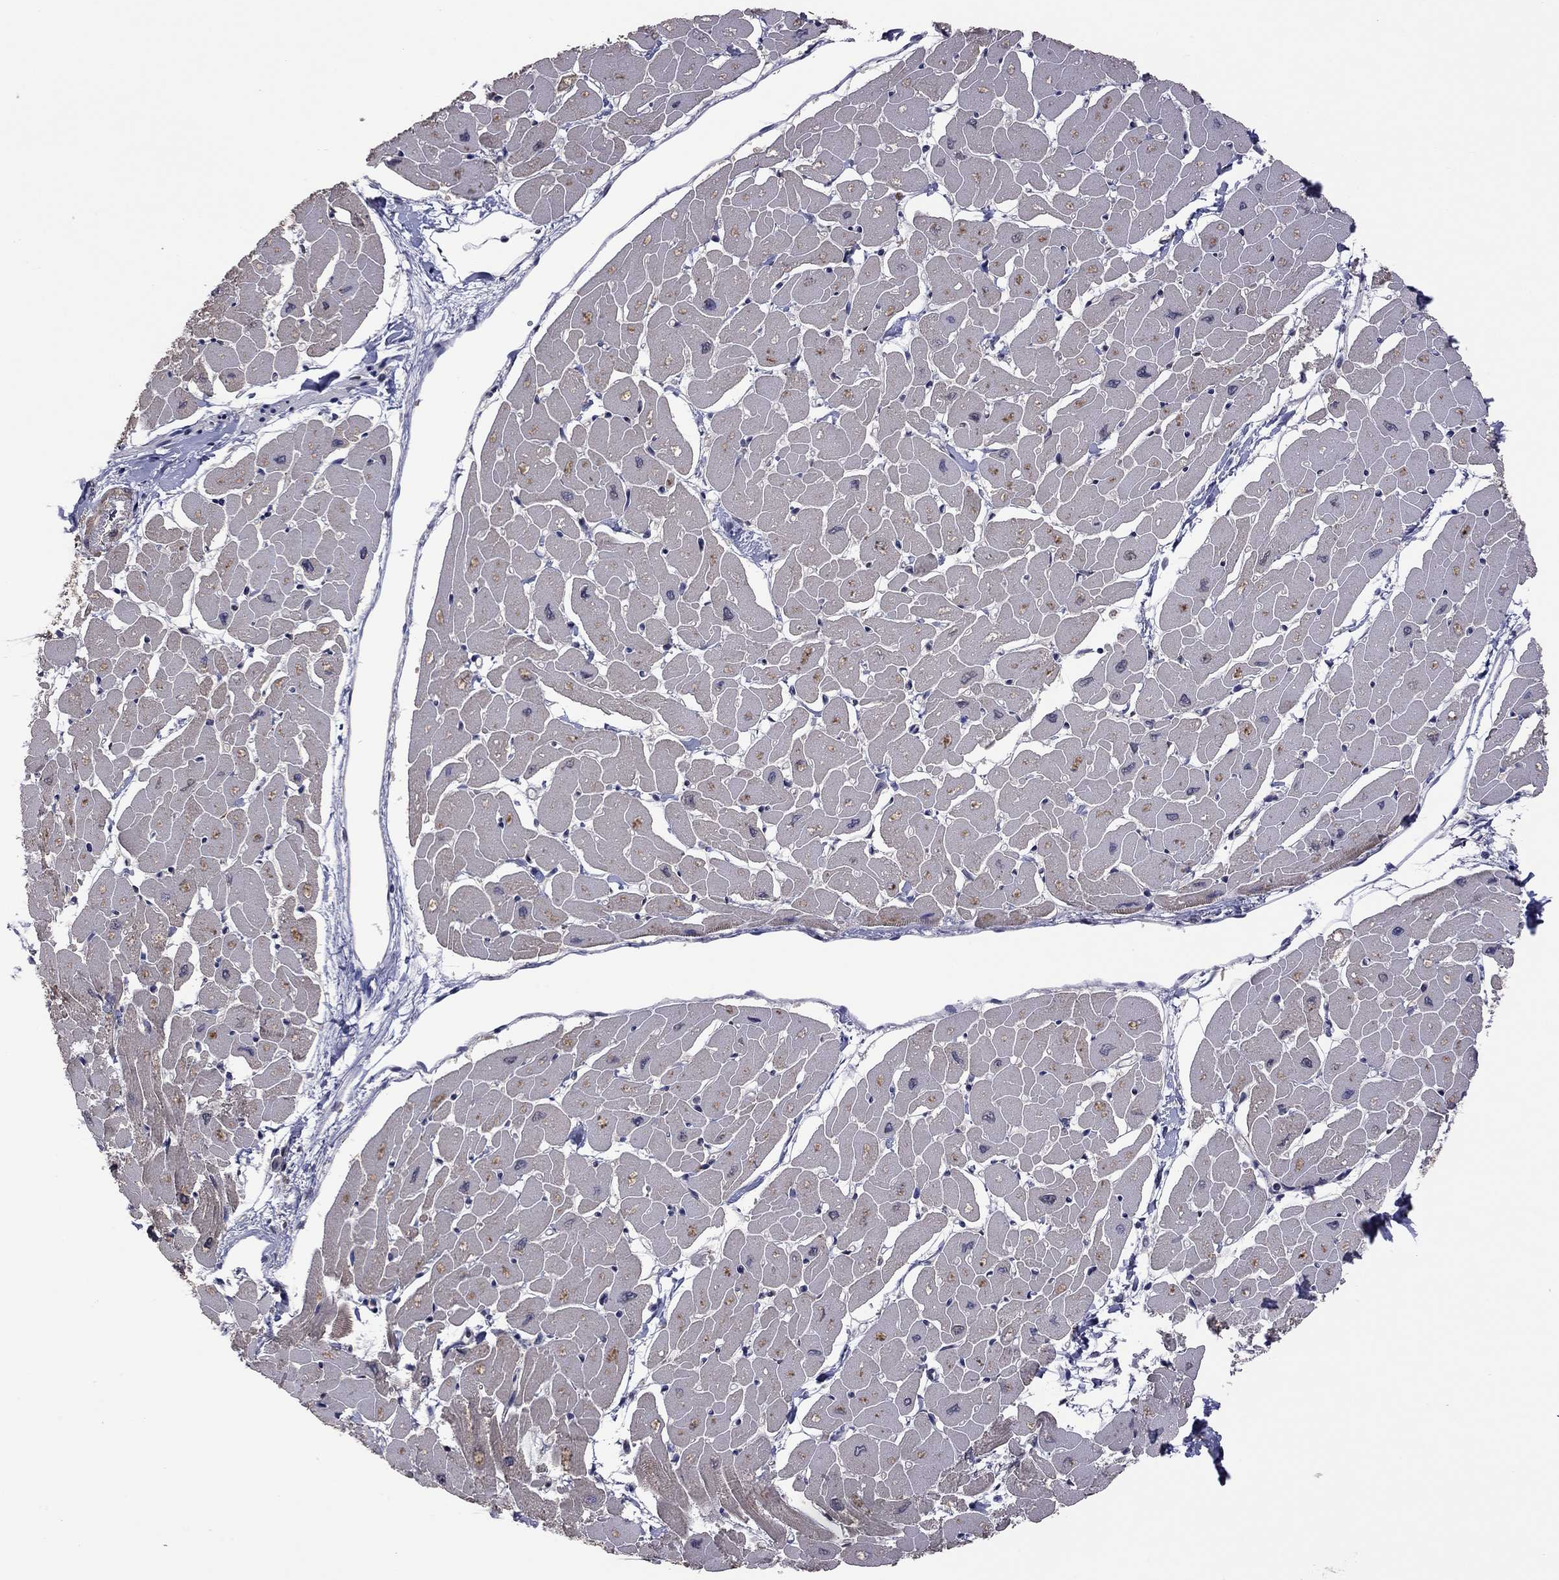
{"staining": {"intensity": "moderate", "quantity": "25%-75%", "location": "cytoplasmic/membranous"}, "tissue": "heart muscle", "cell_type": "Cardiomyocytes", "image_type": "normal", "snomed": [{"axis": "morphology", "description": "Normal tissue, NOS"}, {"axis": "topography", "description": "Heart"}], "caption": "Protein positivity by immunohistochemistry exhibits moderate cytoplasmic/membranous staining in about 25%-75% of cardiomyocytes in benign heart muscle.", "gene": "TSNARE1", "patient": {"sex": "male", "age": 57}}